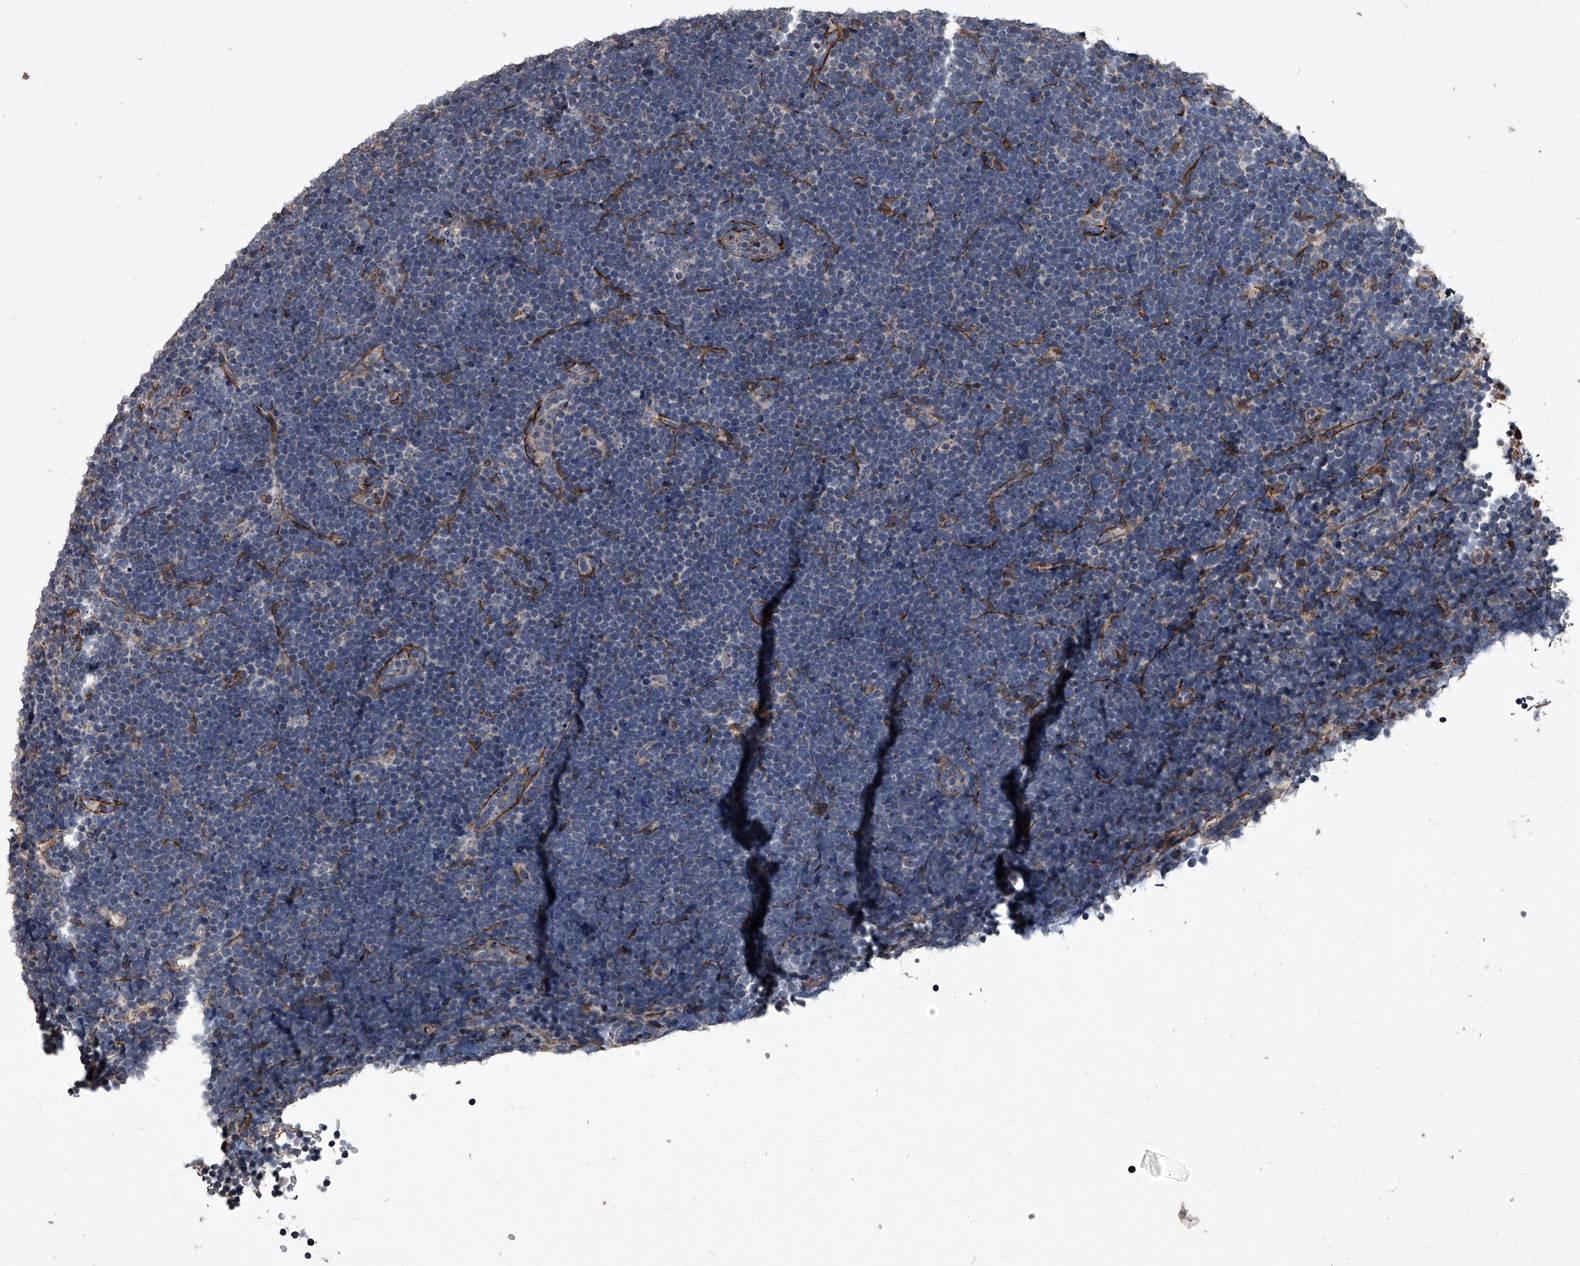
{"staining": {"intensity": "negative", "quantity": "none", "location": "none"}, "tissue": "lymphoma", "cell_type": "Tumor cells", "image_type": "cancer", "snomed": [{"axis": "morphology", "description": "Malignant lymphoma, non-Hodgkin's type, High grade"}, {"axis": "topography", "description": "Lymph node"}], "caption": "Histopathology image shows no significant protein positivity in tumor cells of lymphoma.", "gene": "SIRT4", "patient": {"sex": "male", "age": 13}}